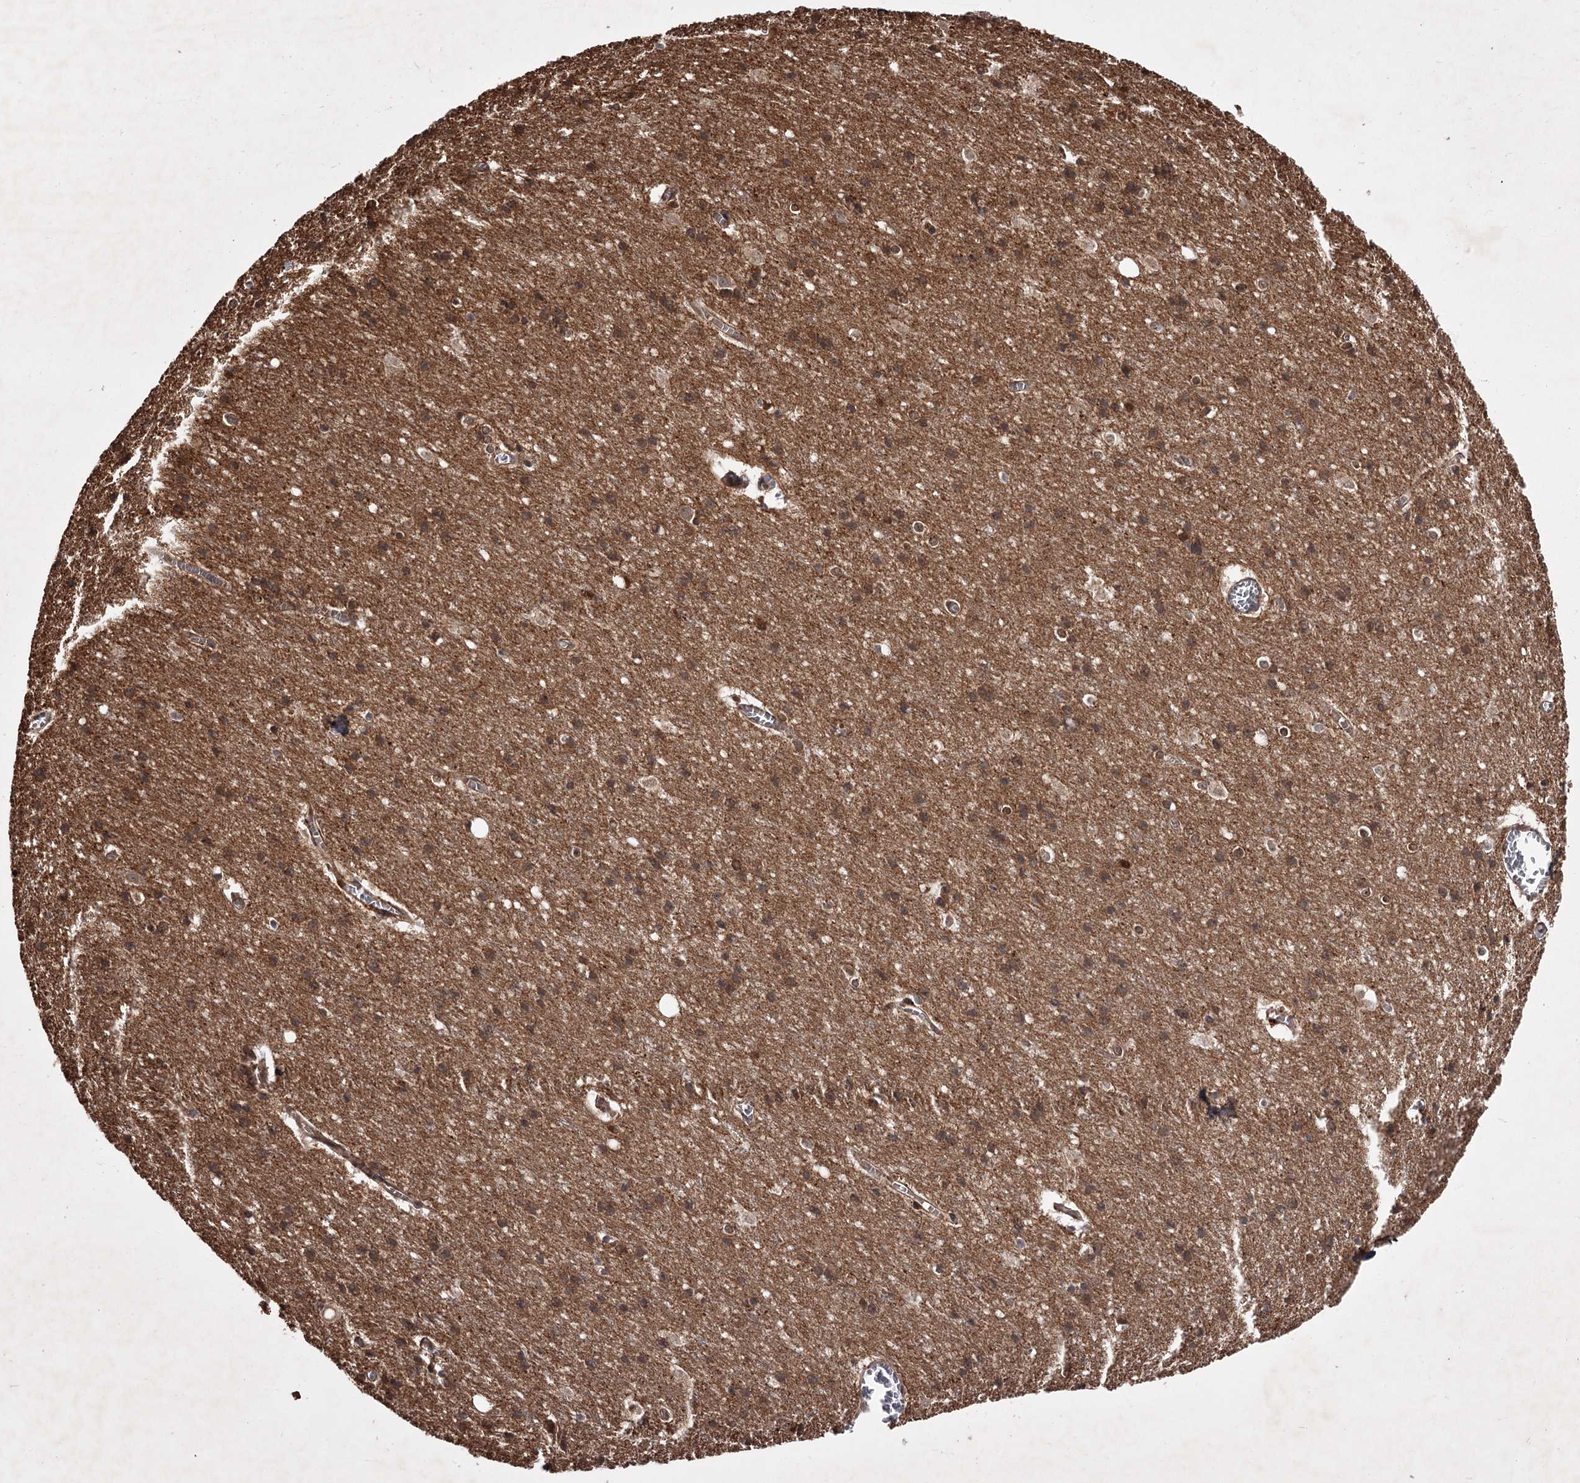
{"staining": {"intensity": "moderate", "quantity": ">75%", "location": "cytoplasmic/membranous"}, "tissue": "cerebral cortex", "cell_type": "Endothelial cells", "image_type": "normal", "snomed": [{"axis": "morphology", "description": "Normal tissue, NOS"}, {"axis": "topography", "description": "Cerebral cortex"}], "caption": "A micrograph of human cerebral cortex stained for a protein demonstrates moderate cytoplasmic/membranous brown staining in endothelial cells. (Stains: DAB (3,3'-diaminobenzidine) in brown, nuclei in blue, Microscopy: brightfield microscopy at high magnification).", "gene": "TBC1D23", "patient": {"sex": "male", "age": 54}}